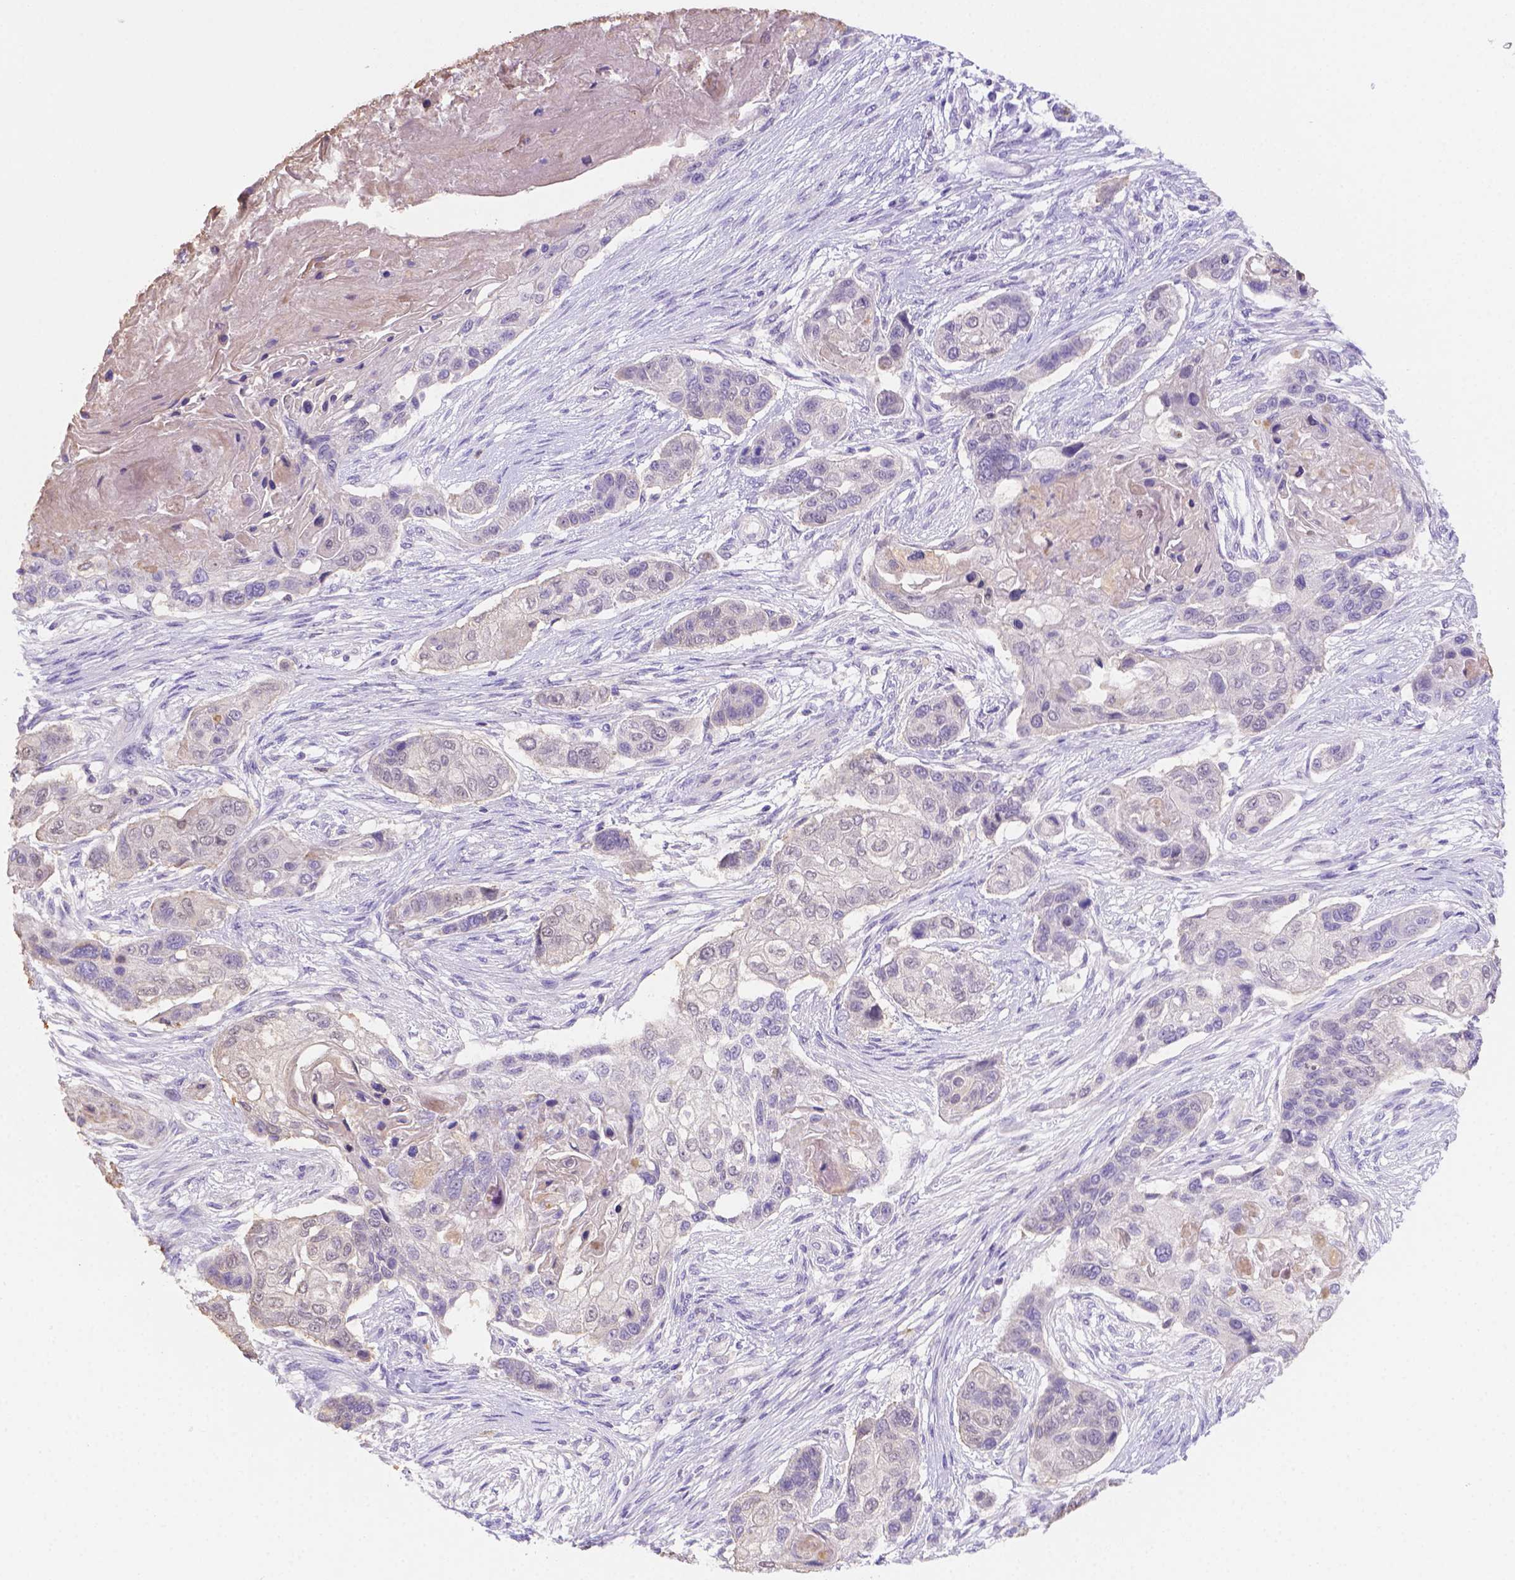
{"staining": {"intensity": "negative", "quantity": "none", "location": "none"}, "tissue": "lung cancer", "cell_type": "Tumor cells", "image_type": "cancer", "snomed": [{"axis": "morphology", "description": "Squamous cell carcinoma, NOS"}, {"axis": "topography", "description": "Lung"}], "caption": "Lung squamous cell carcinoma was stained to show a protein in brown. There is no significant positivity in tumor cells. (Stains: DAB IHC with hematoxylin counter stain, Microscopy: brightfield microscopy at high magnification).", "gene": "NXPE2", "patient": {"sex": "male", "age": 69}}